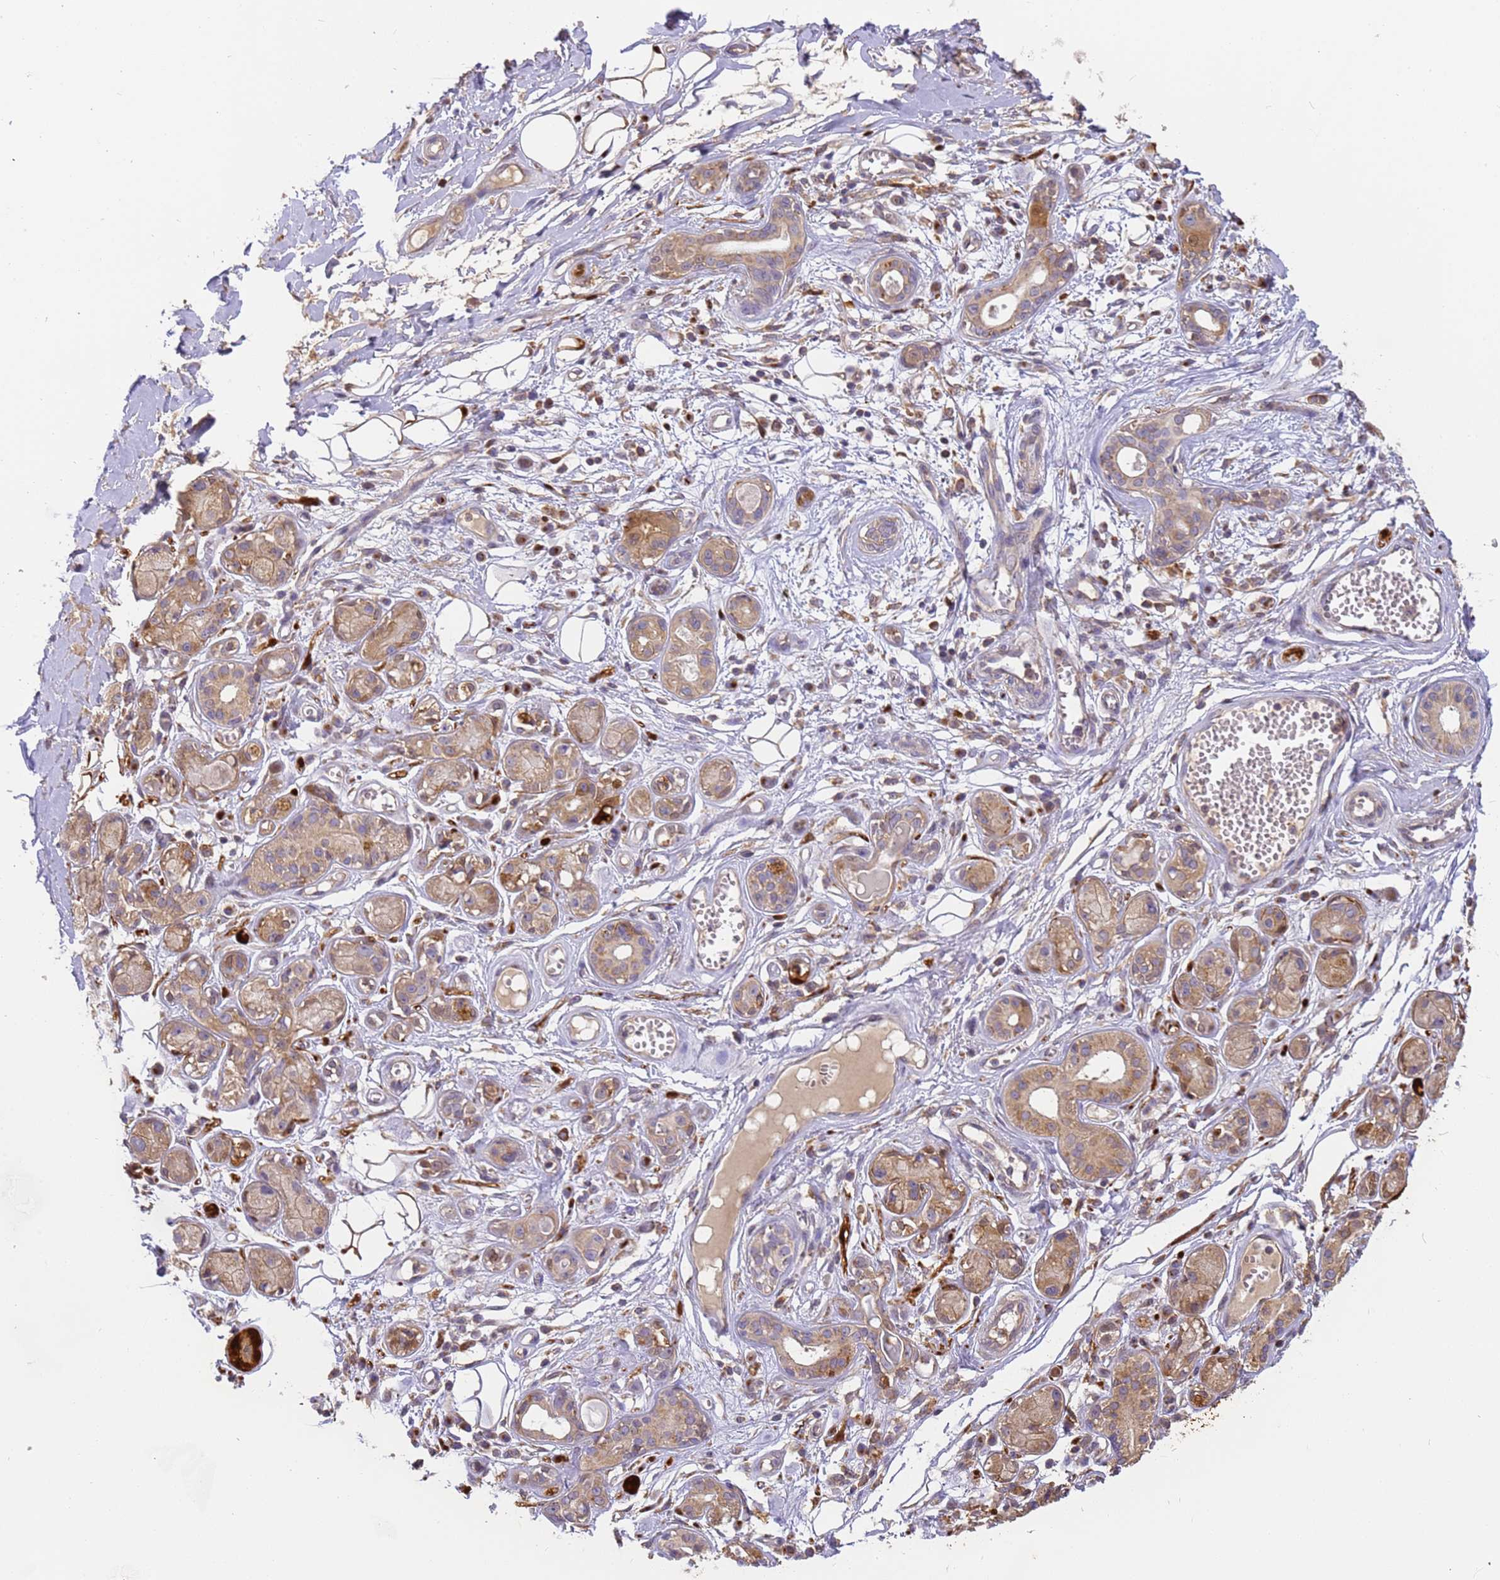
{"staining": {"intensity": "moderate", "quantity": ">75%", "location": "cytoplasmic/membranous"}, "tissue": "adipose tissue", "cell_type": "Adipocytes", "image_type": "normal", "snomed": [{"axis": "morphology", "description": "Normal tissue, NOS"}, {"axis": "morphology", "description": "Inflammation, NOS"}, {"axis": "topography", "description": "Salivary gland"}, {"axis": "topography", "description": "Peripheral nerve tissue"}], "caption": "Brown immunohistochemical staining in unremarkable human adipose tissue reveals moderate cytoplasmic/membranous expression in about >75% of adipocytes.", "gene": "M6PR", "patient": {"sex": "female", "age": 75}}